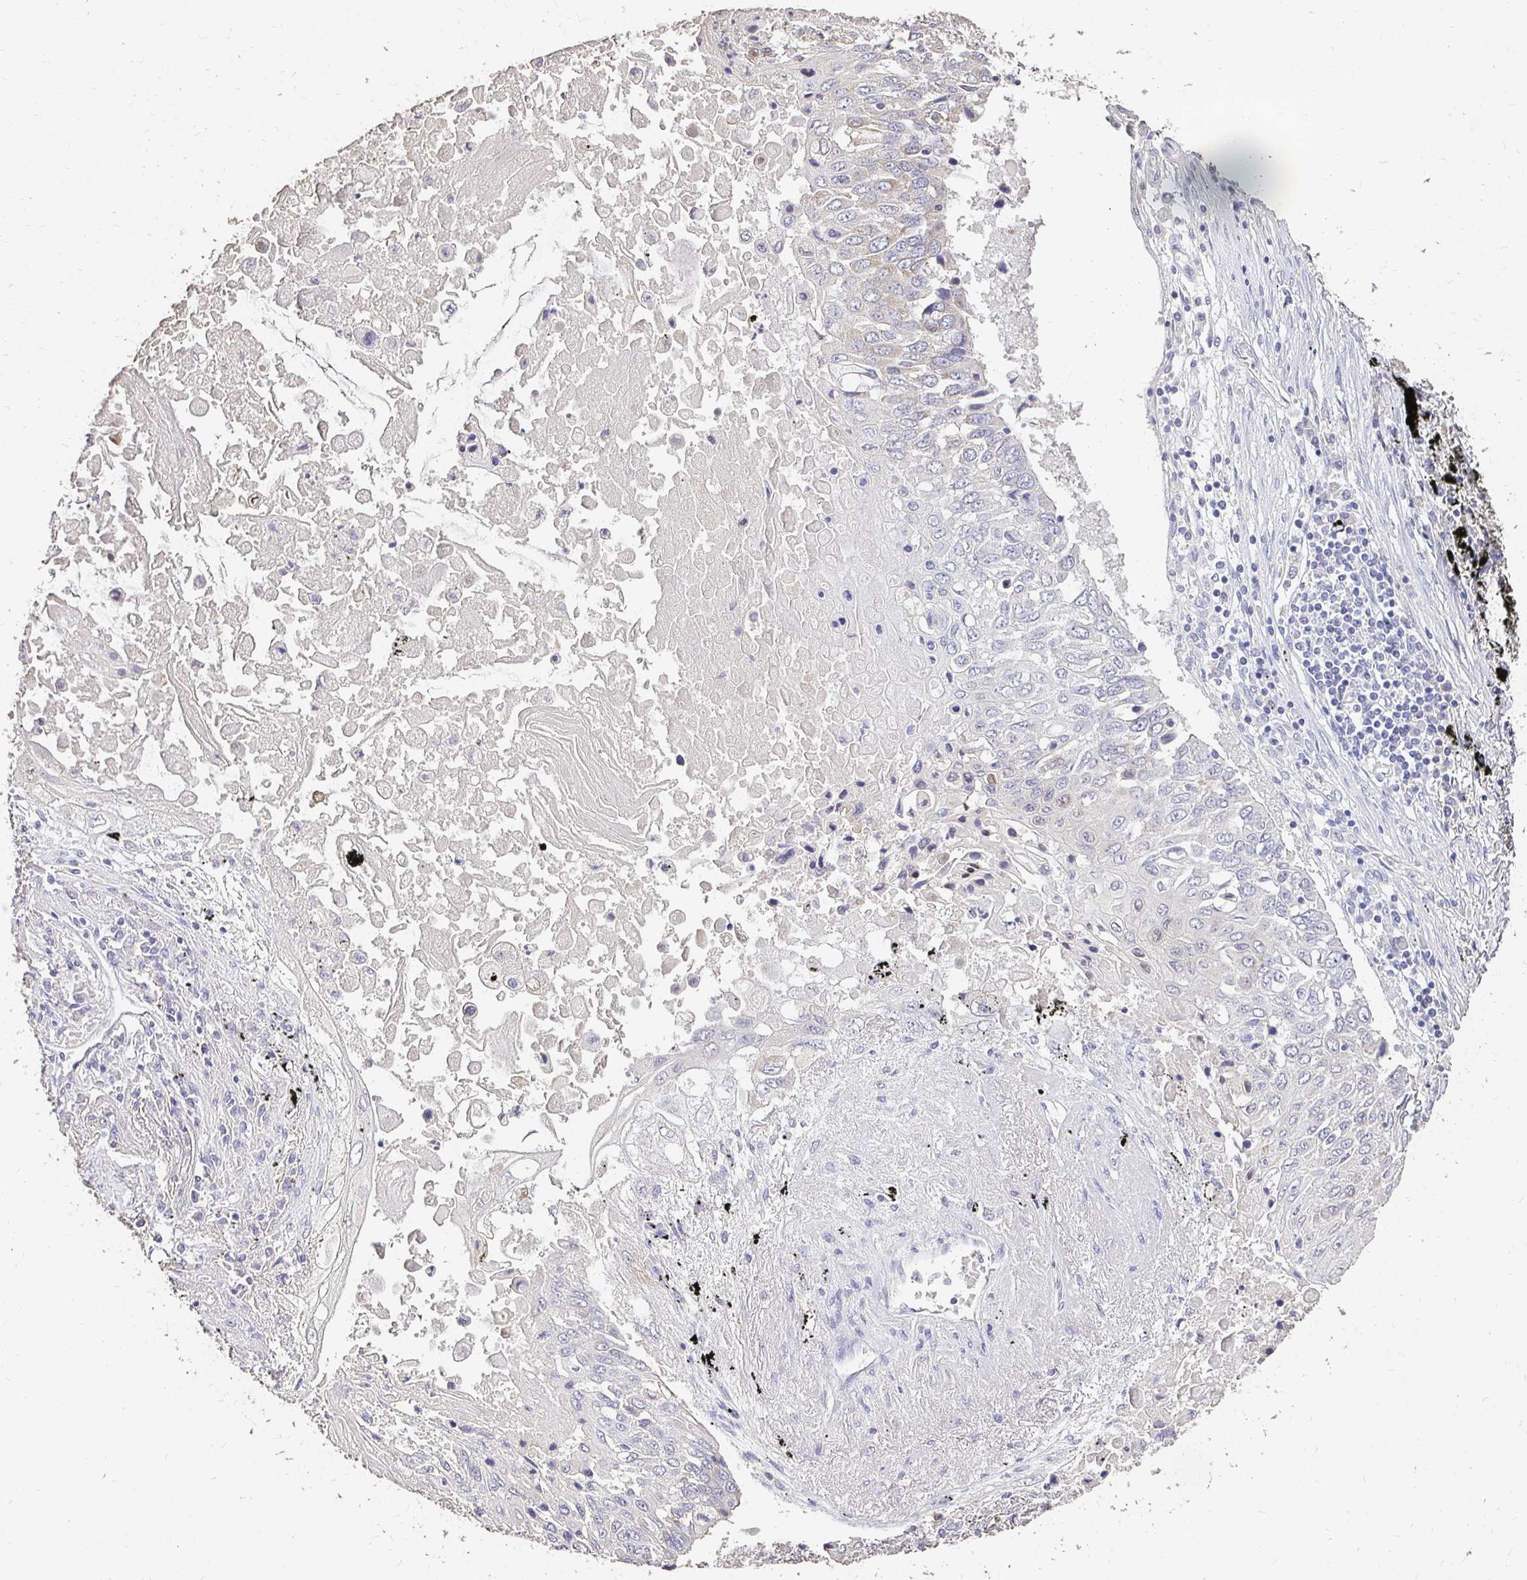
{"staining": {"intensity": "negative", "quantity": "none", "location": "none"}, "tissue": "lung cancer", "cell_type": "Tumor cells", "image_type": "cancer", "snomed": [{"axis": "morphology", "description": "Squamous cell carcinoma, NOS"}, {"axis": "topography", "description": "Lung"}], "caption": "This is a image of IHC staining of lung squamous cell carcinoma, which shows no staining in tumor cells.", "gene": "UGT1A6", "patient": {"sex": "male", "age": 75}}